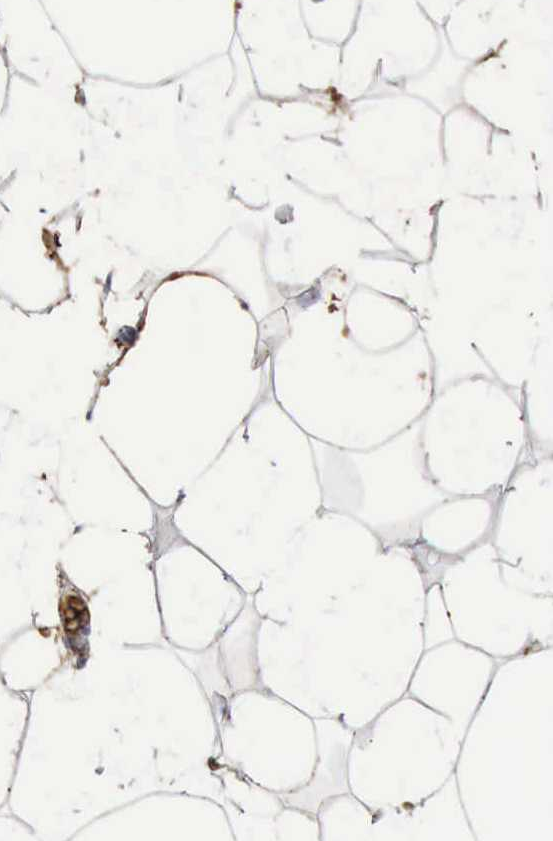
{"staining": {"intensity": "strong", "quantity": "25%-75%", "location": "cytoplasmic/membranous"}, "tissue": "adipose tissue", "cell_type": "Adipocytes", "image_type": "normal", "snomed": [{"axis": "morphology", "description": "Normal tissue, NOS"}, {"axis": "morphology", "description": "Fibrosis, NOS"}, {"axis": "topography", "description": "Breast"}], "caption": "This histopathology image exhibits IHC staining of unremarkable human adipose tissue, with high strong cytoplasmic/membranous positivity in approximately 25%-75% of adipocytes.", "gene": "C4BPA", "patient": {"sex": "female", "age": 24}}